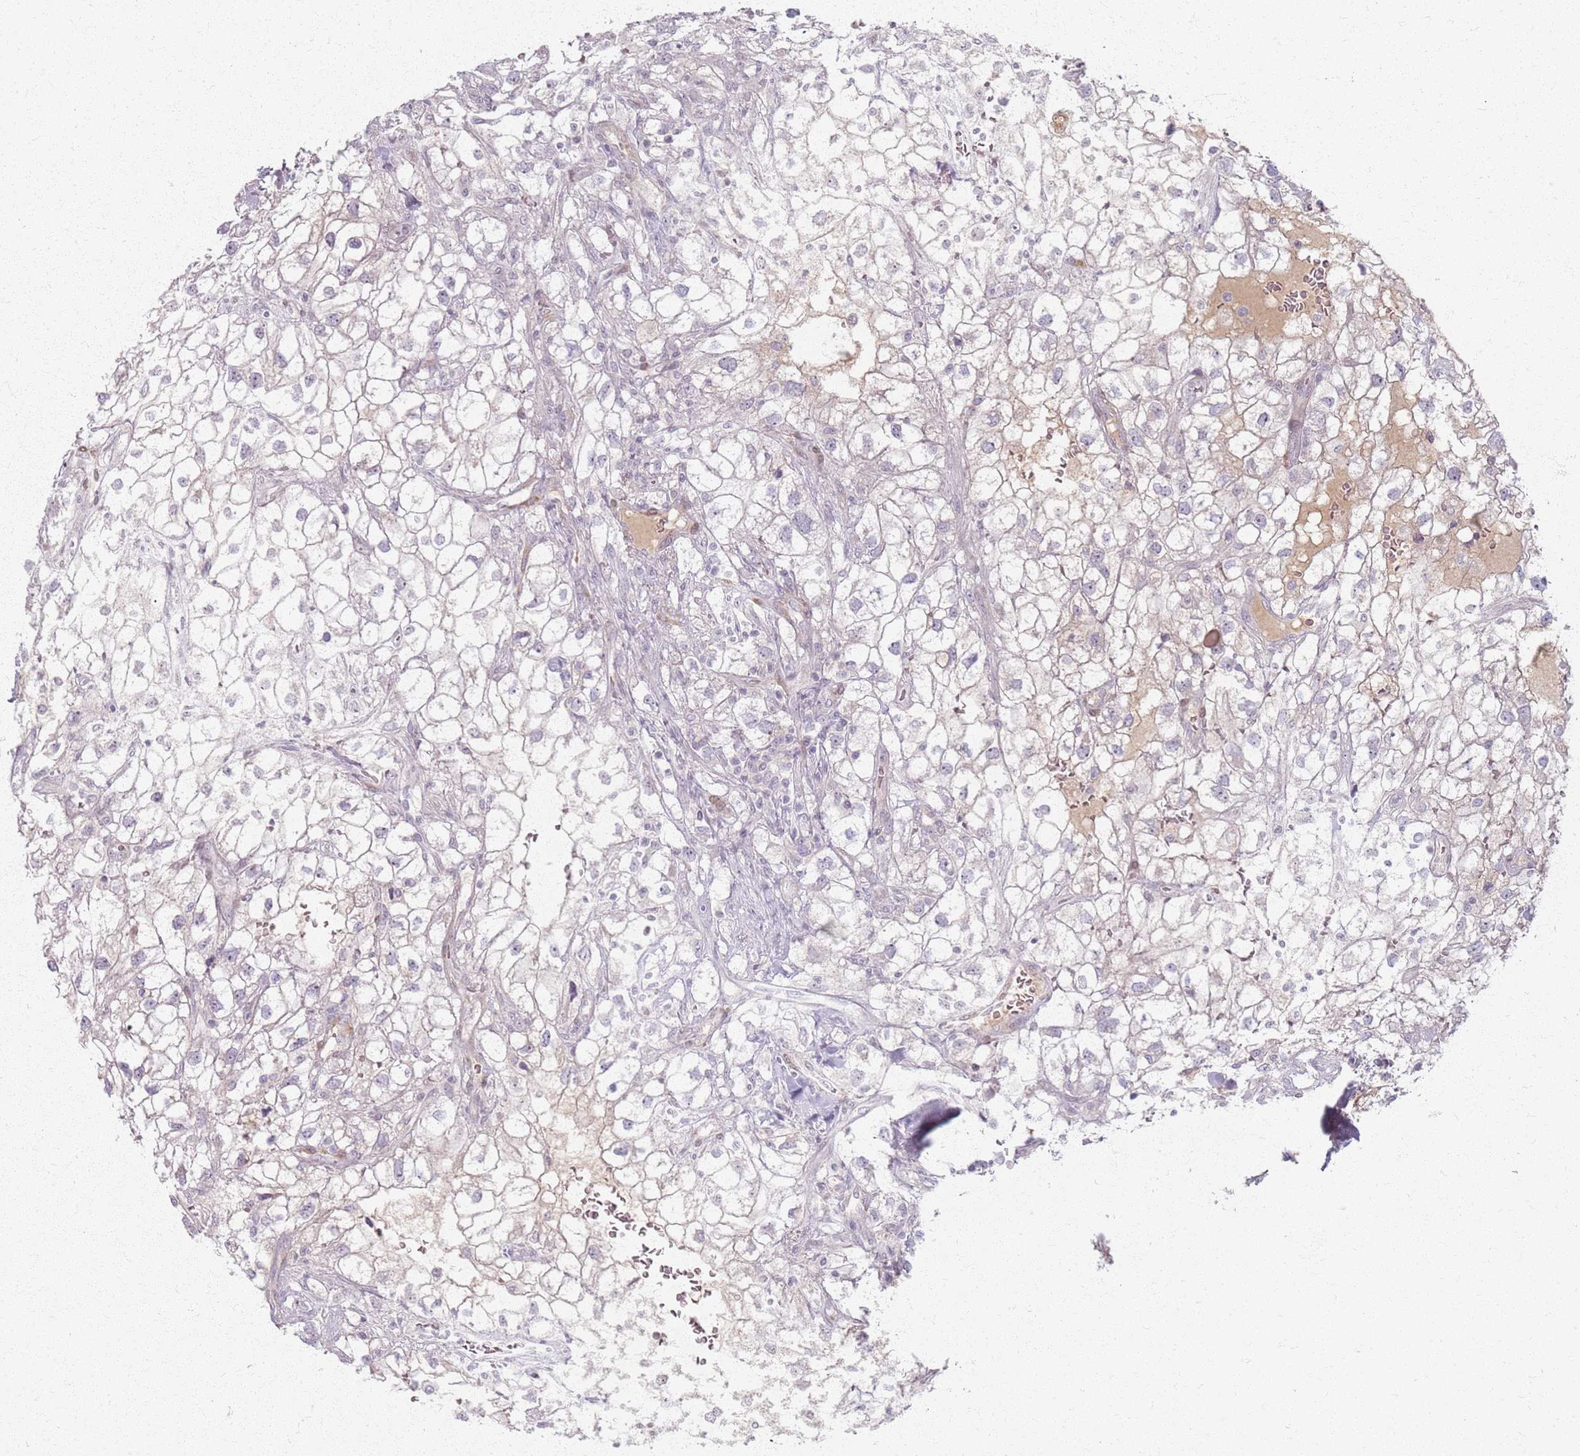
{"staining": {"intensity": "negative", "quantity": "none", "location": "none"}, "tissue": "renal cancer", "cell_type": "Tumor cells", "image_type": "cancer", "snomed": [{"axis": "morphology", "description": "Adenocarcinoma, NOS"}, {"axis": "topography", "description": "Kidney"}], "caption": "A high-resolution micrograph shows immunohistochemistry staining of adenocarcinoma (renal), which exhibits no significant expression in tumor cells. (DAB (3,3'-diaminobenzidine) immunohistochemistry visualized using brightfield microscopy, high magnification).", "gene": "CRIPT", "patient": {"sex": "male", "age": 59}}